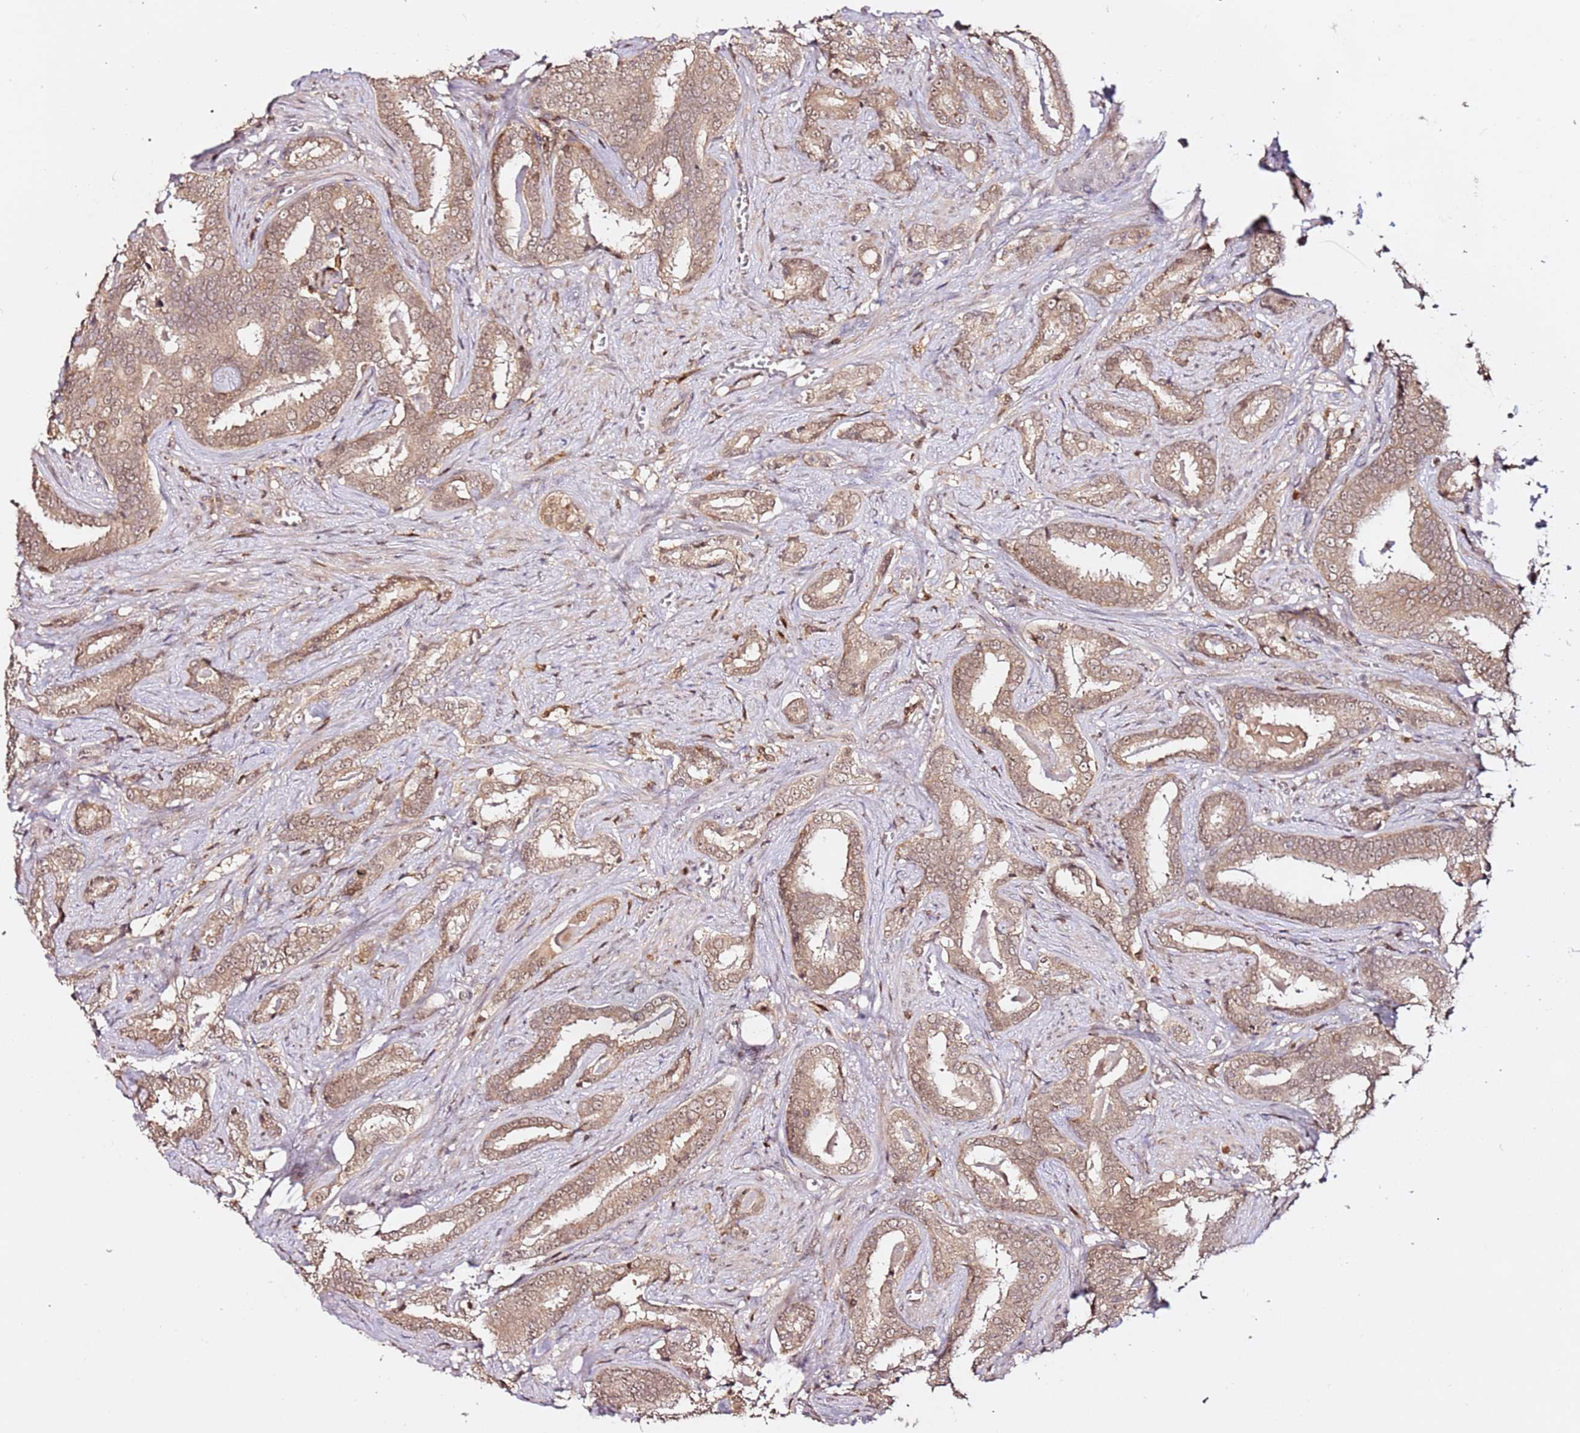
{"staining": {"intensity": "moderate", "quantity": ">75%", "location": "cytoplasmic/membranous"}, "tissue": "prostate cancer", "cell_type": "Tumor cells", "image_type": "cancer", "snomed": [{"axis": "morphology", "description": "Adenocarcinoma, High grade"}, {"axis": "topography", "description": "Prostate"}], "caption": "Immunohistochemistry (IHC) of adenocarcinoma (high-grade) (prostate) demonstrates medium levels of moderate cytoplasmic/membranous expression in about >75% of tumor cells.", "gene": "OR5V1", "patient": {"sex": "male", "age": 67}}